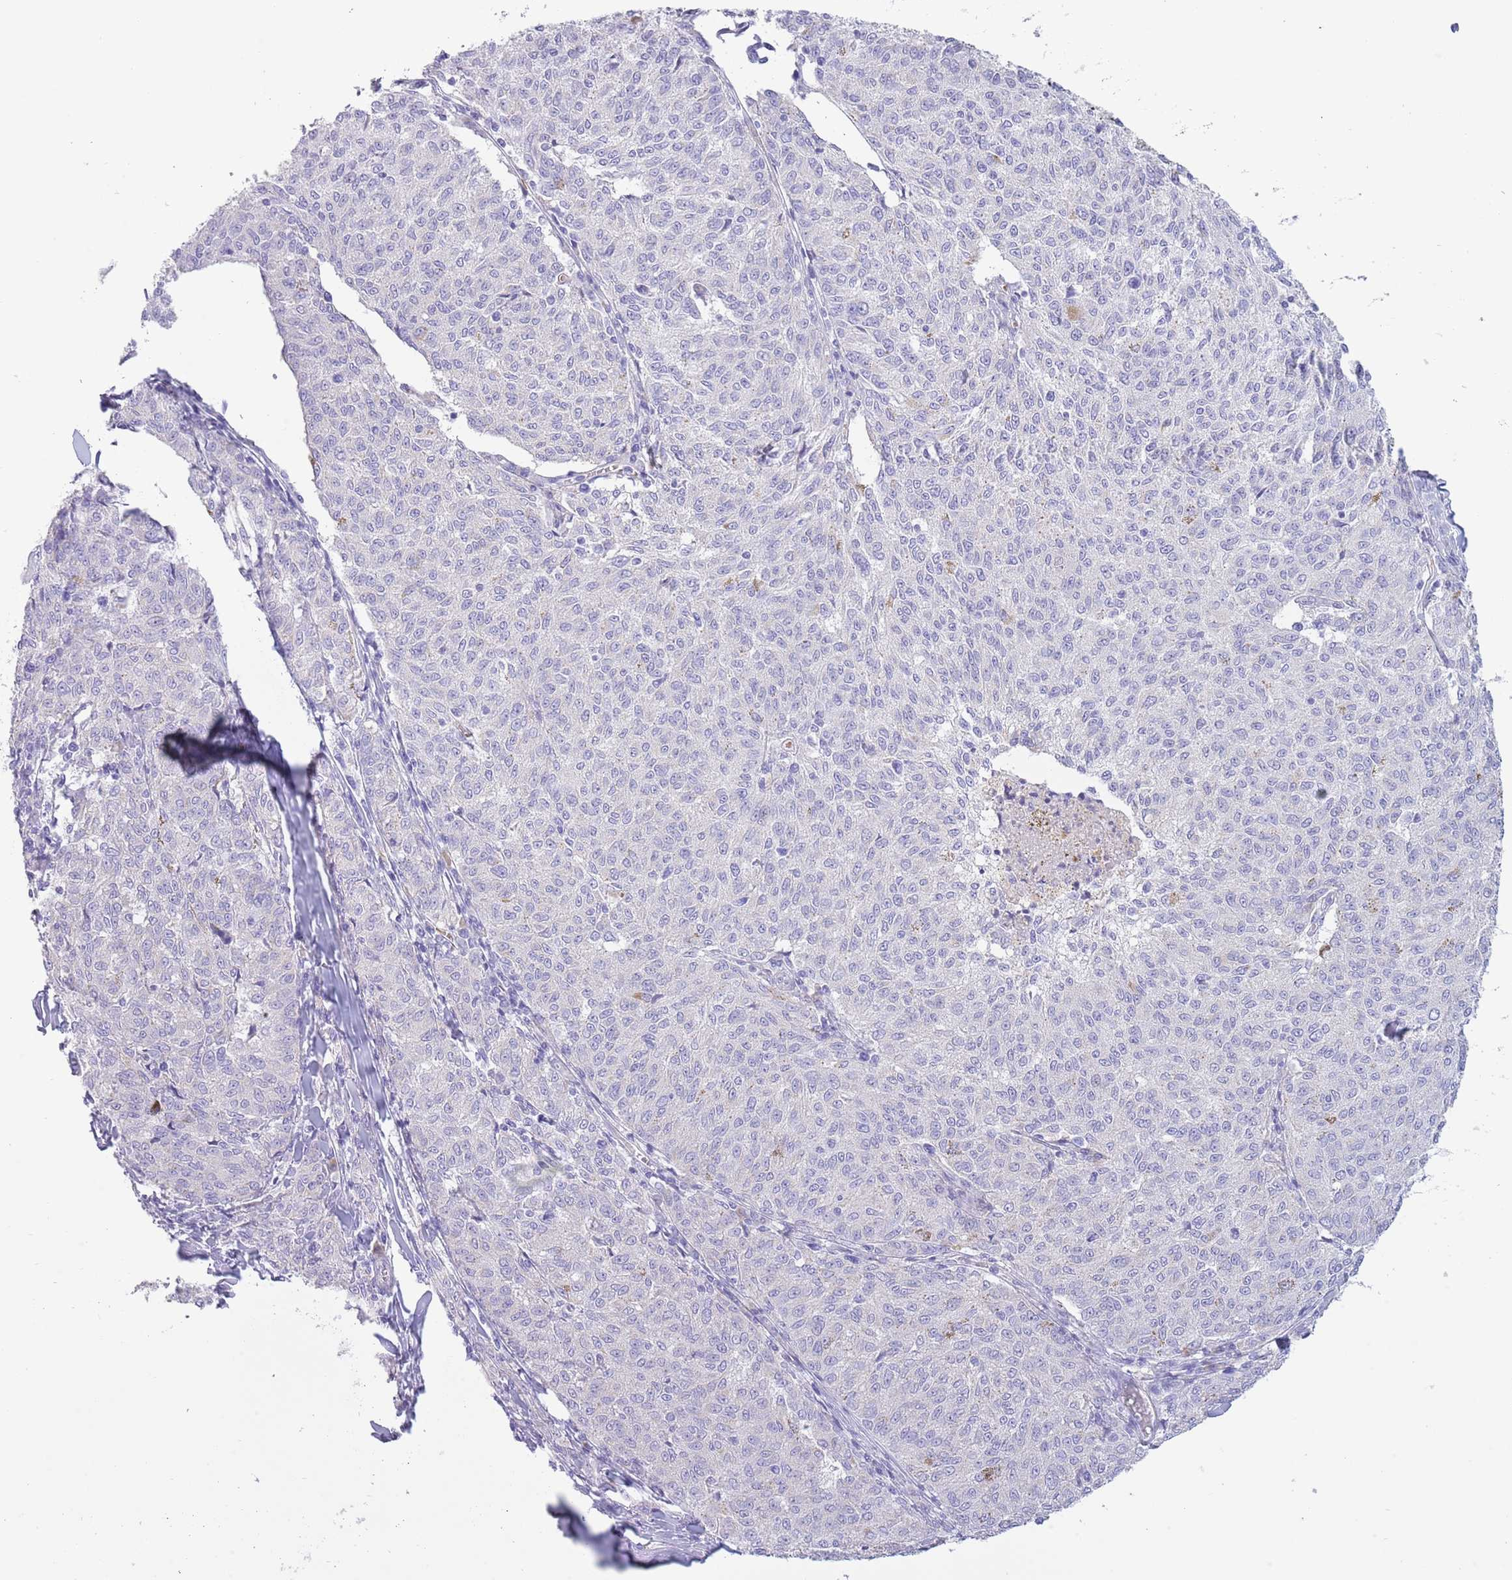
{"staining": {"intensity": "negative", "quantity": "none", "location": "none"}, "tissue": "melanoma", "cell_type": "Tumor cells", "image_type": "cancer", "snomed": [{"axis": "morphology", "description": "Malignant melanoma, NOS"}, {"axis": "topography", "description": "Skin"}], "caption": "This is a micrograph of IHC staining of malignant melanoma, which shows no positivity in tumor cells.", "gene": "ACR", "patient": {"sex": "female", "age": 72}}